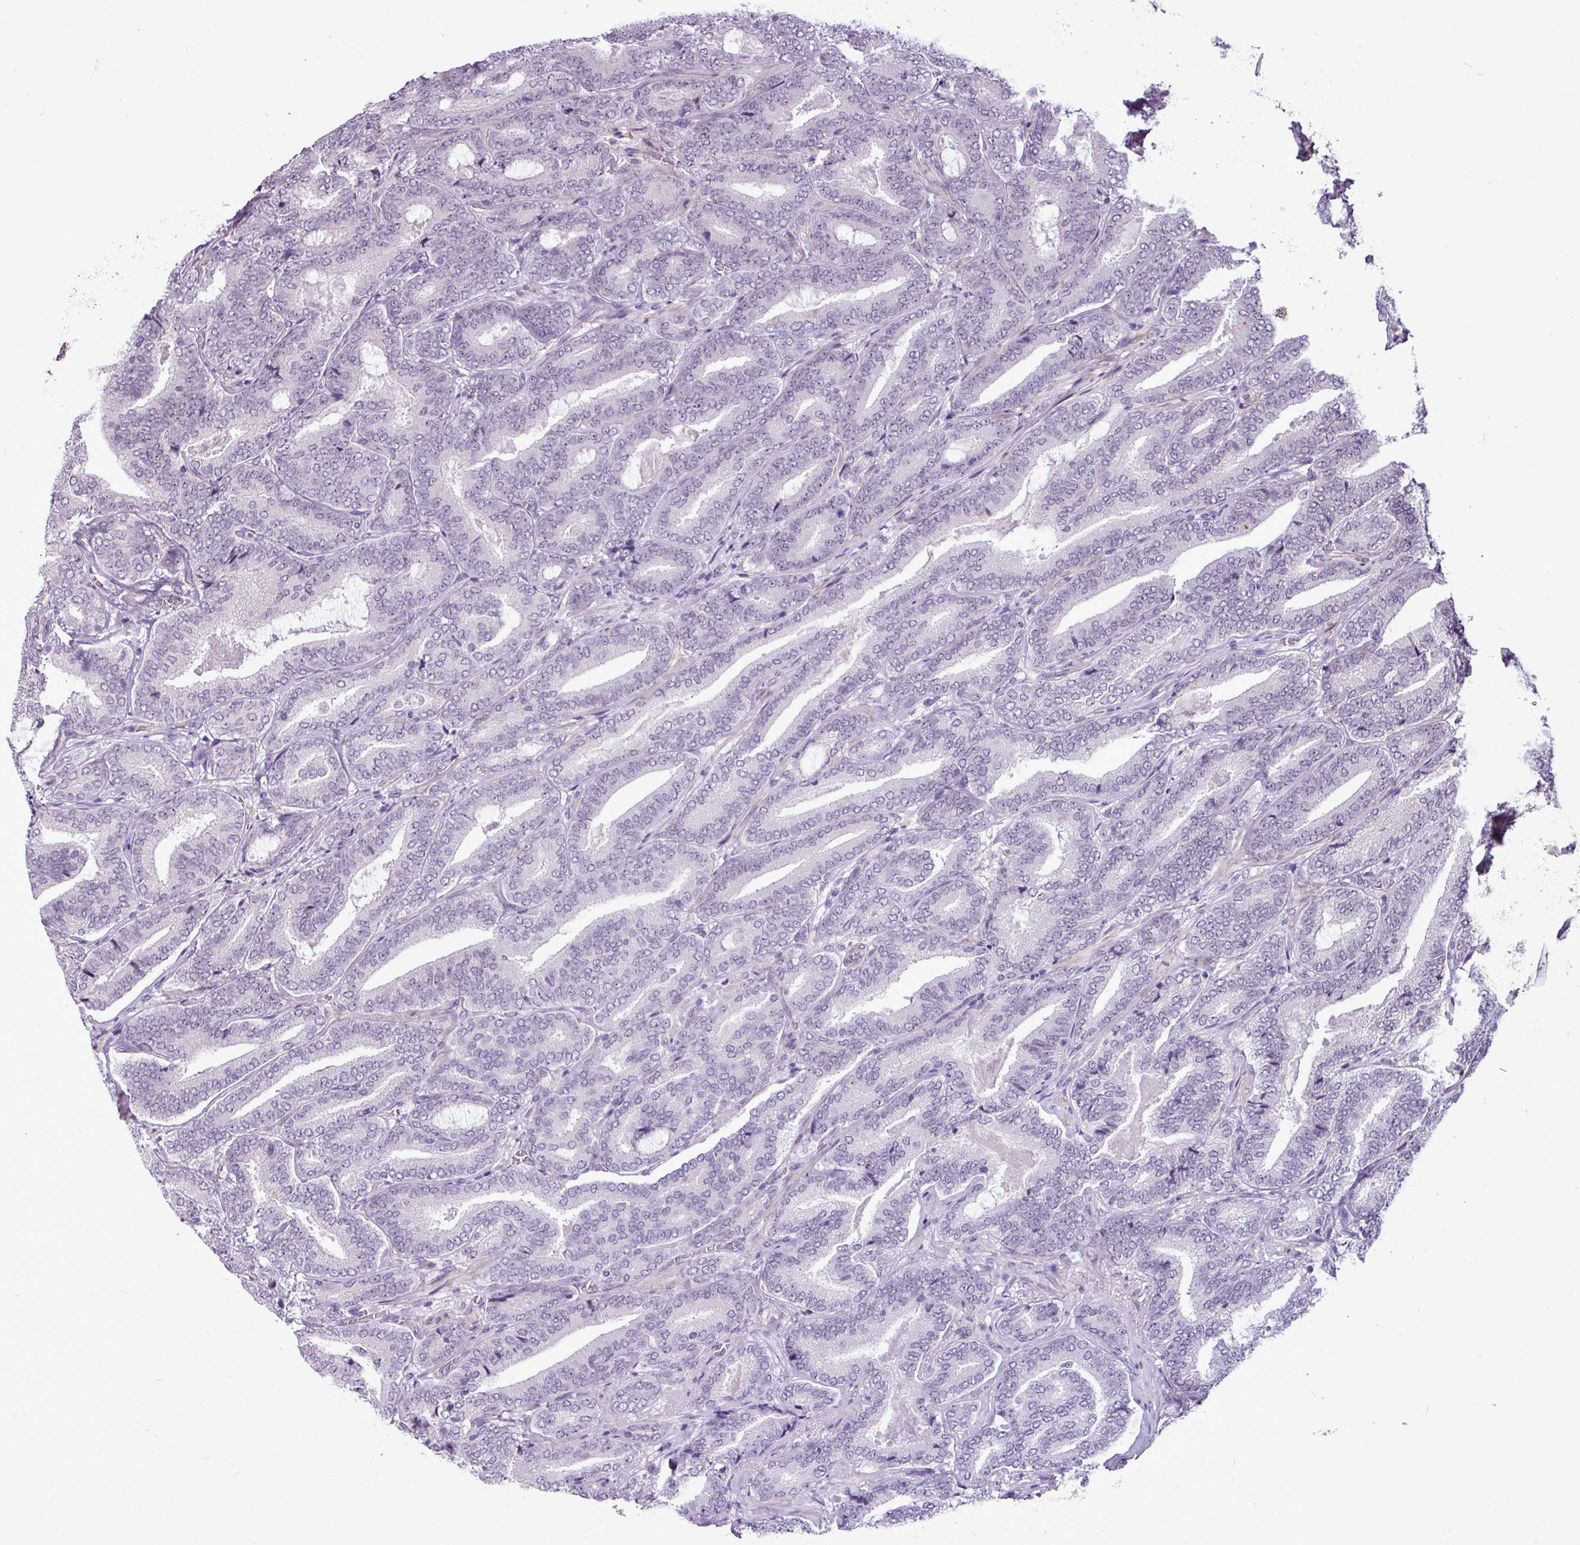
{"staining": {"intensity": "negative", "quantity": "none", "location": "none"}, "tissue": "prostate cancer", "cell_type": "Tumor cells", "image_type": "cancer", "snomed": [{"axis": "morphology", "description": "Adenocarcinoma, Low grade"}, {"axis": "topography", "description": "Prostate and seminal vesicle, NOS"}], "caption": "Photomicrograph shows no significant protein positivity in tumor cells of adenocarcinoma (low-grade) (prostate).", "gene": "UTP18", "patient": {"sex": "male", "age": 61}}